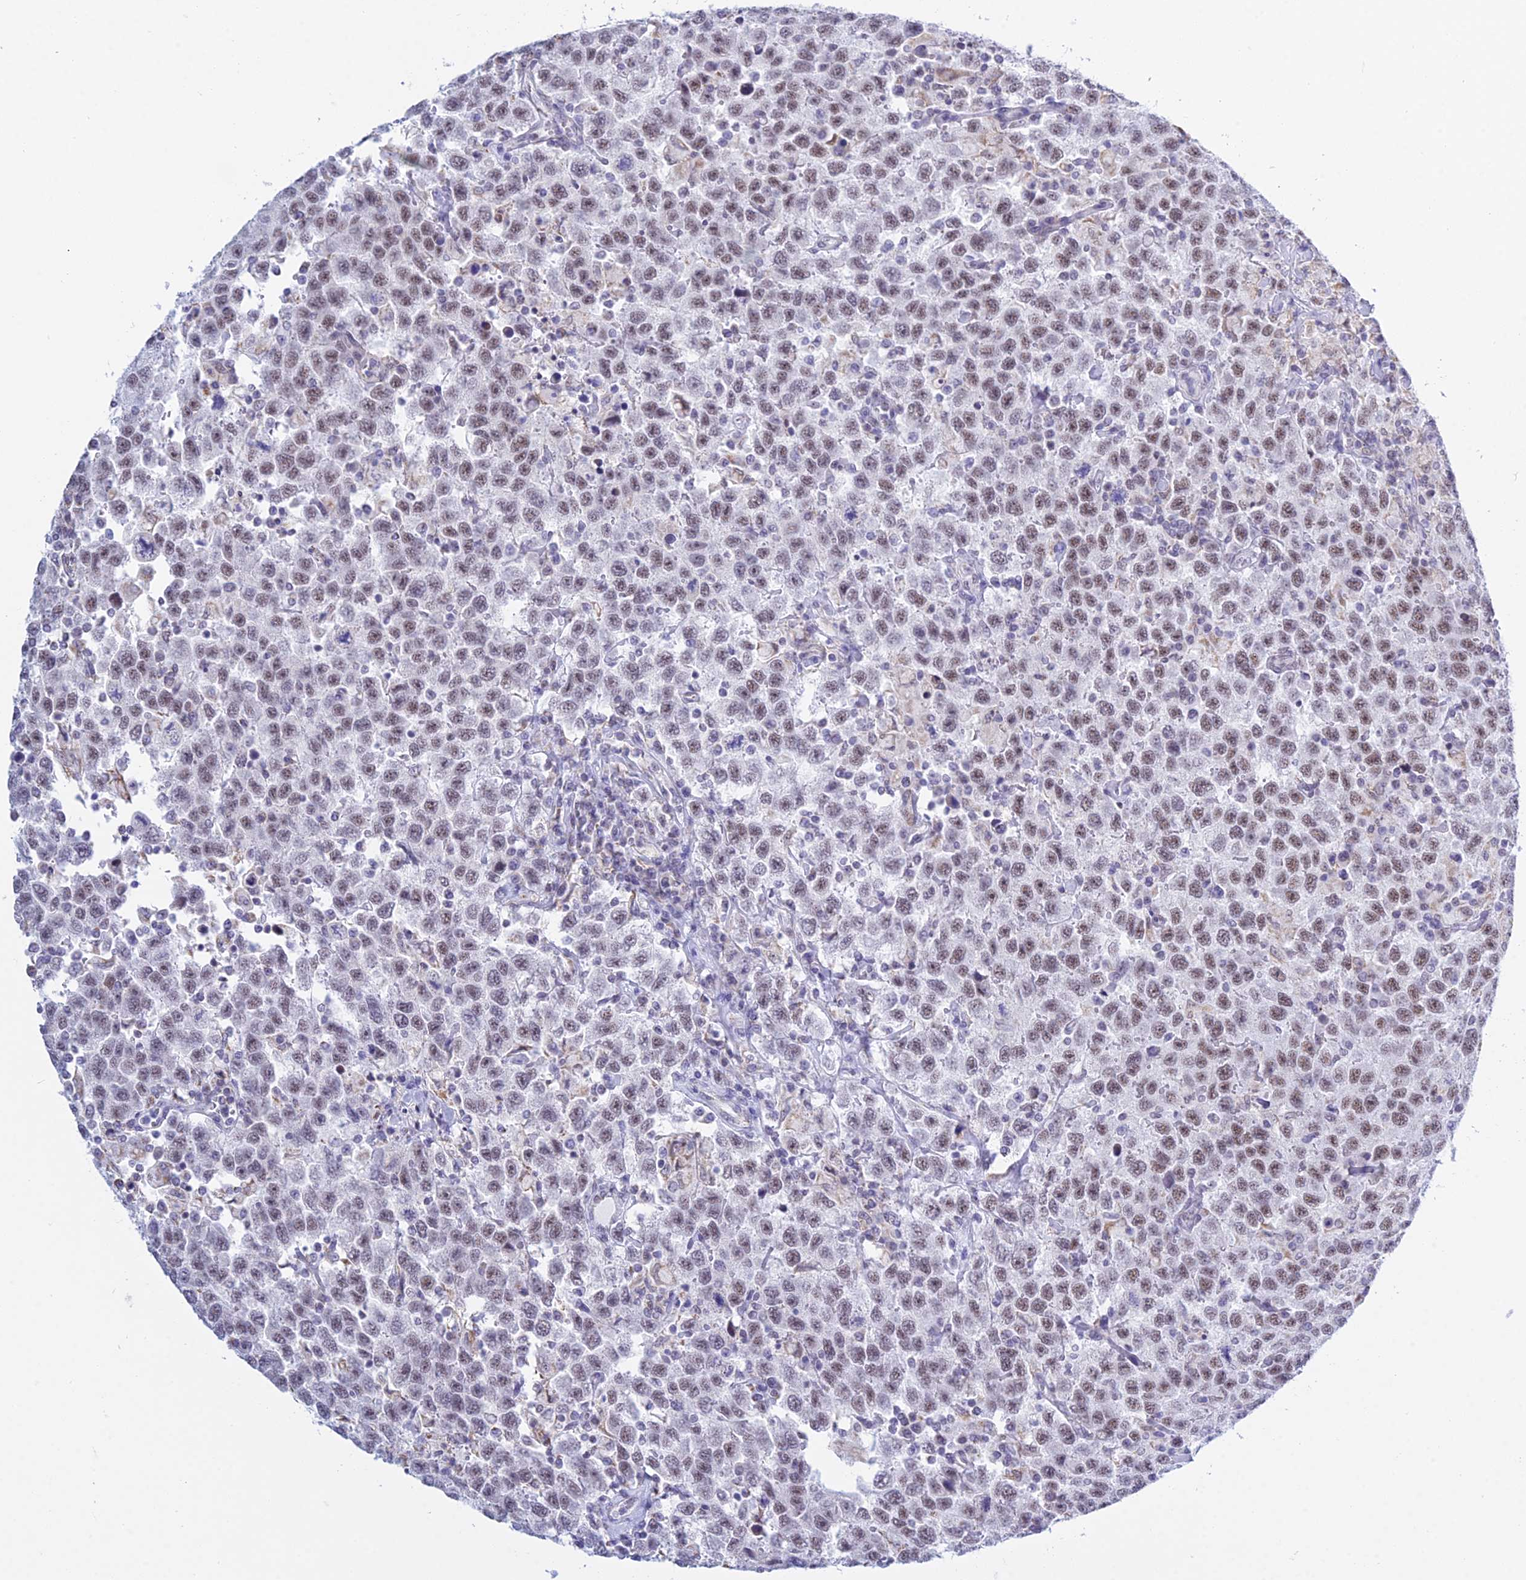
{"staining": {"intensity": "weak", "quantity": "25%-75%", "location": "nuclear"}, "tissue": "testis cancer", "cell_type": "Tumor cells", "image_type": "cancer", "snomed": [{"axis": "morphology", "description": "Seminoma, NOS"}, {"axis": "topography", "description": "Testis"}], "caption": "Protein analysis of seminoma (testis) tissue displays weak nuclear positivity in about 25%-75% of tumor cells. The protein of interest is stained brown, and the nuclei are stained in blue (DAB (3,3'-diaminobenzidine) IHC with brightfield microscopy, high magnification).", "gene": "KLF14", "patient": {"sex": "male", "age": 41}}